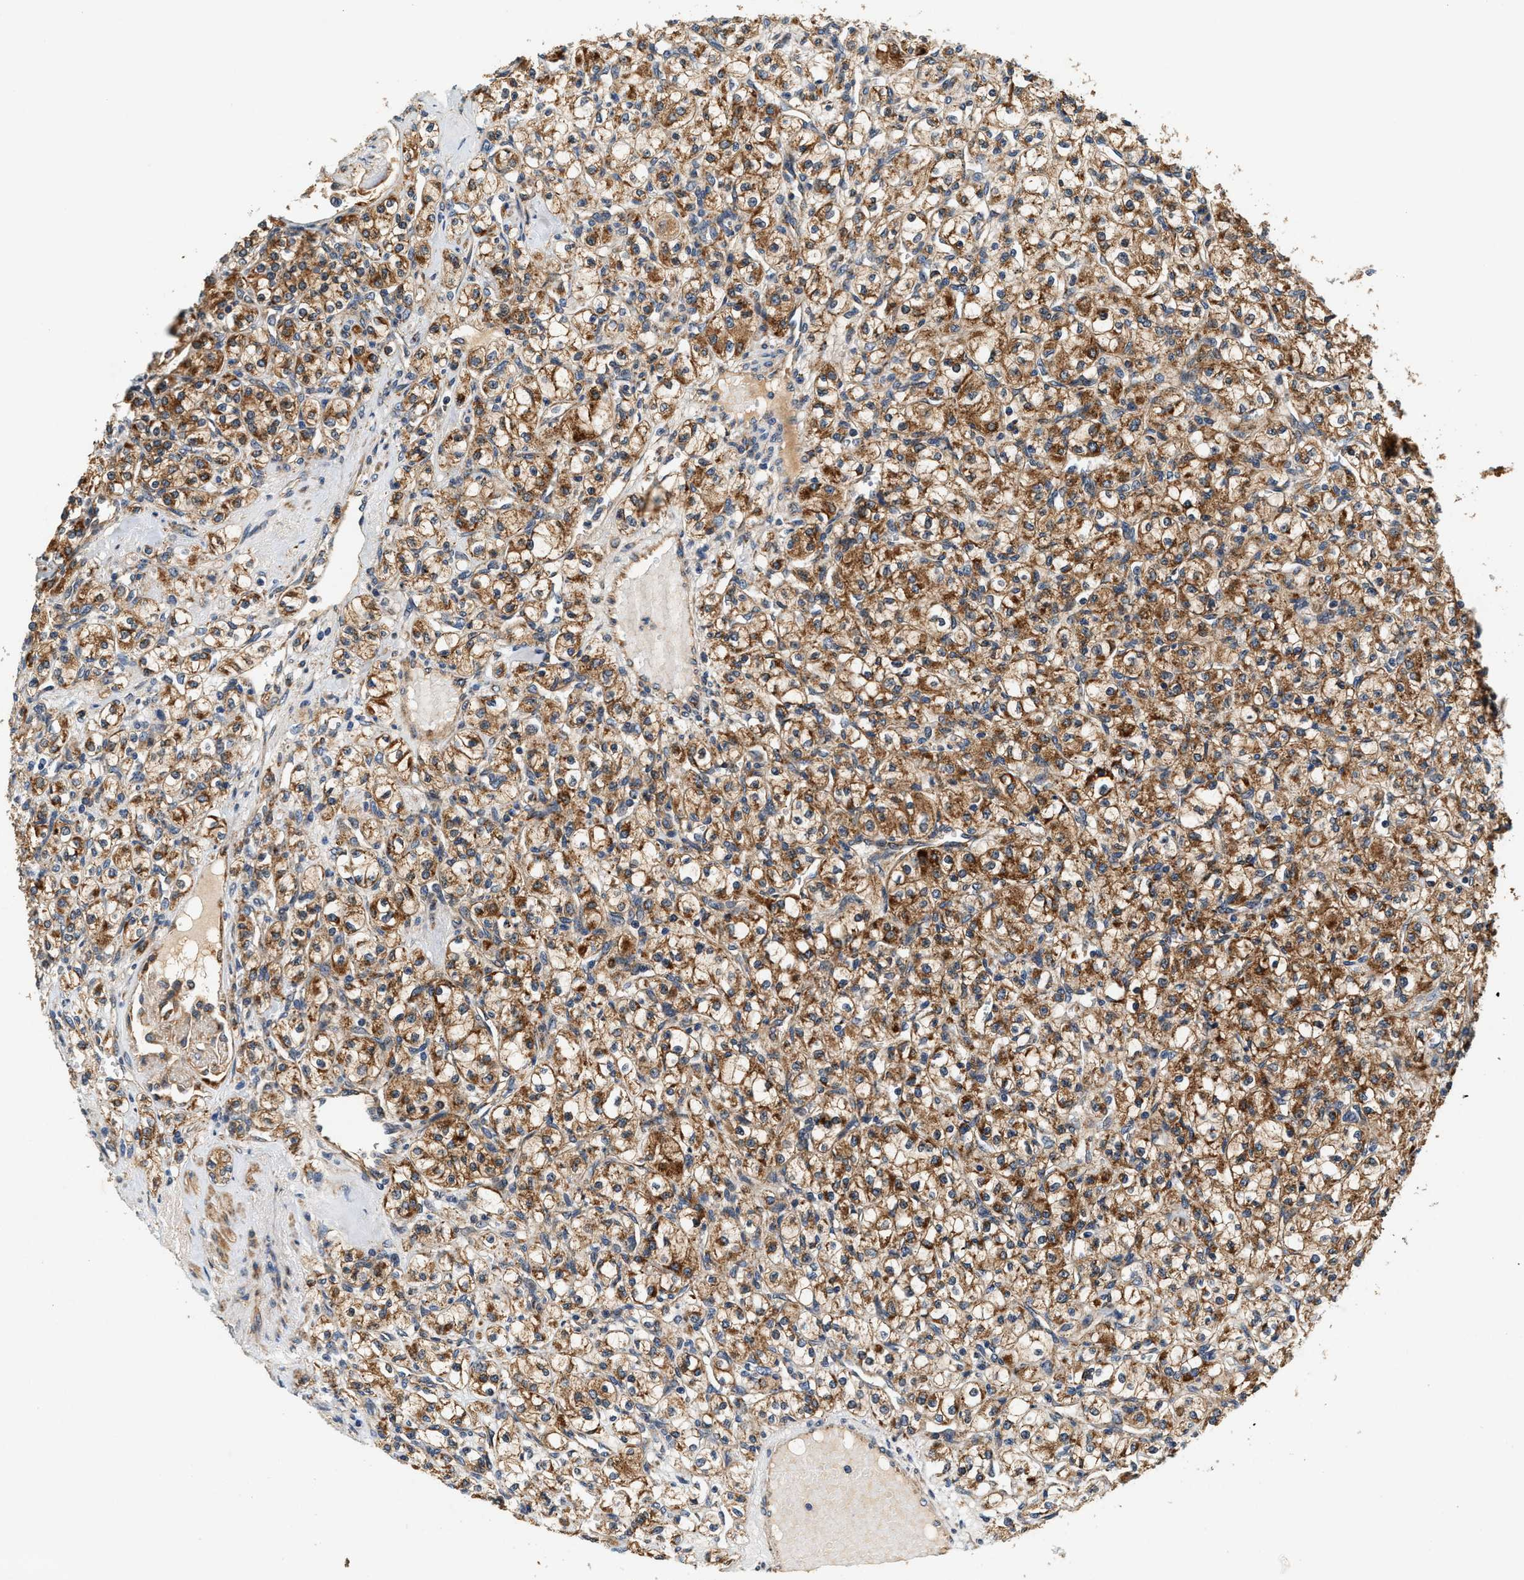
{"staining": {"intensity": "strong", "quantity": ">75%", "location": "cytoplasmic/membranous"}, "tissue": "renal cancer", "cell_type": "Tumor cells", "image_type": "cancer", "snomed": [{"axis": "morphology", "description": "Adenocarcinoma, NOS"}, {"axis": "topography", "description": "Kidney"}], "caption": "About >75% of tumor cells in renal adenocarcinoma demonstrate strong cytoplasmic/membranous protein staining as visualized by brown immunohistochemical staining.", "gene": "DUSP10", "patient": {"sex": "male", "age": 77}}